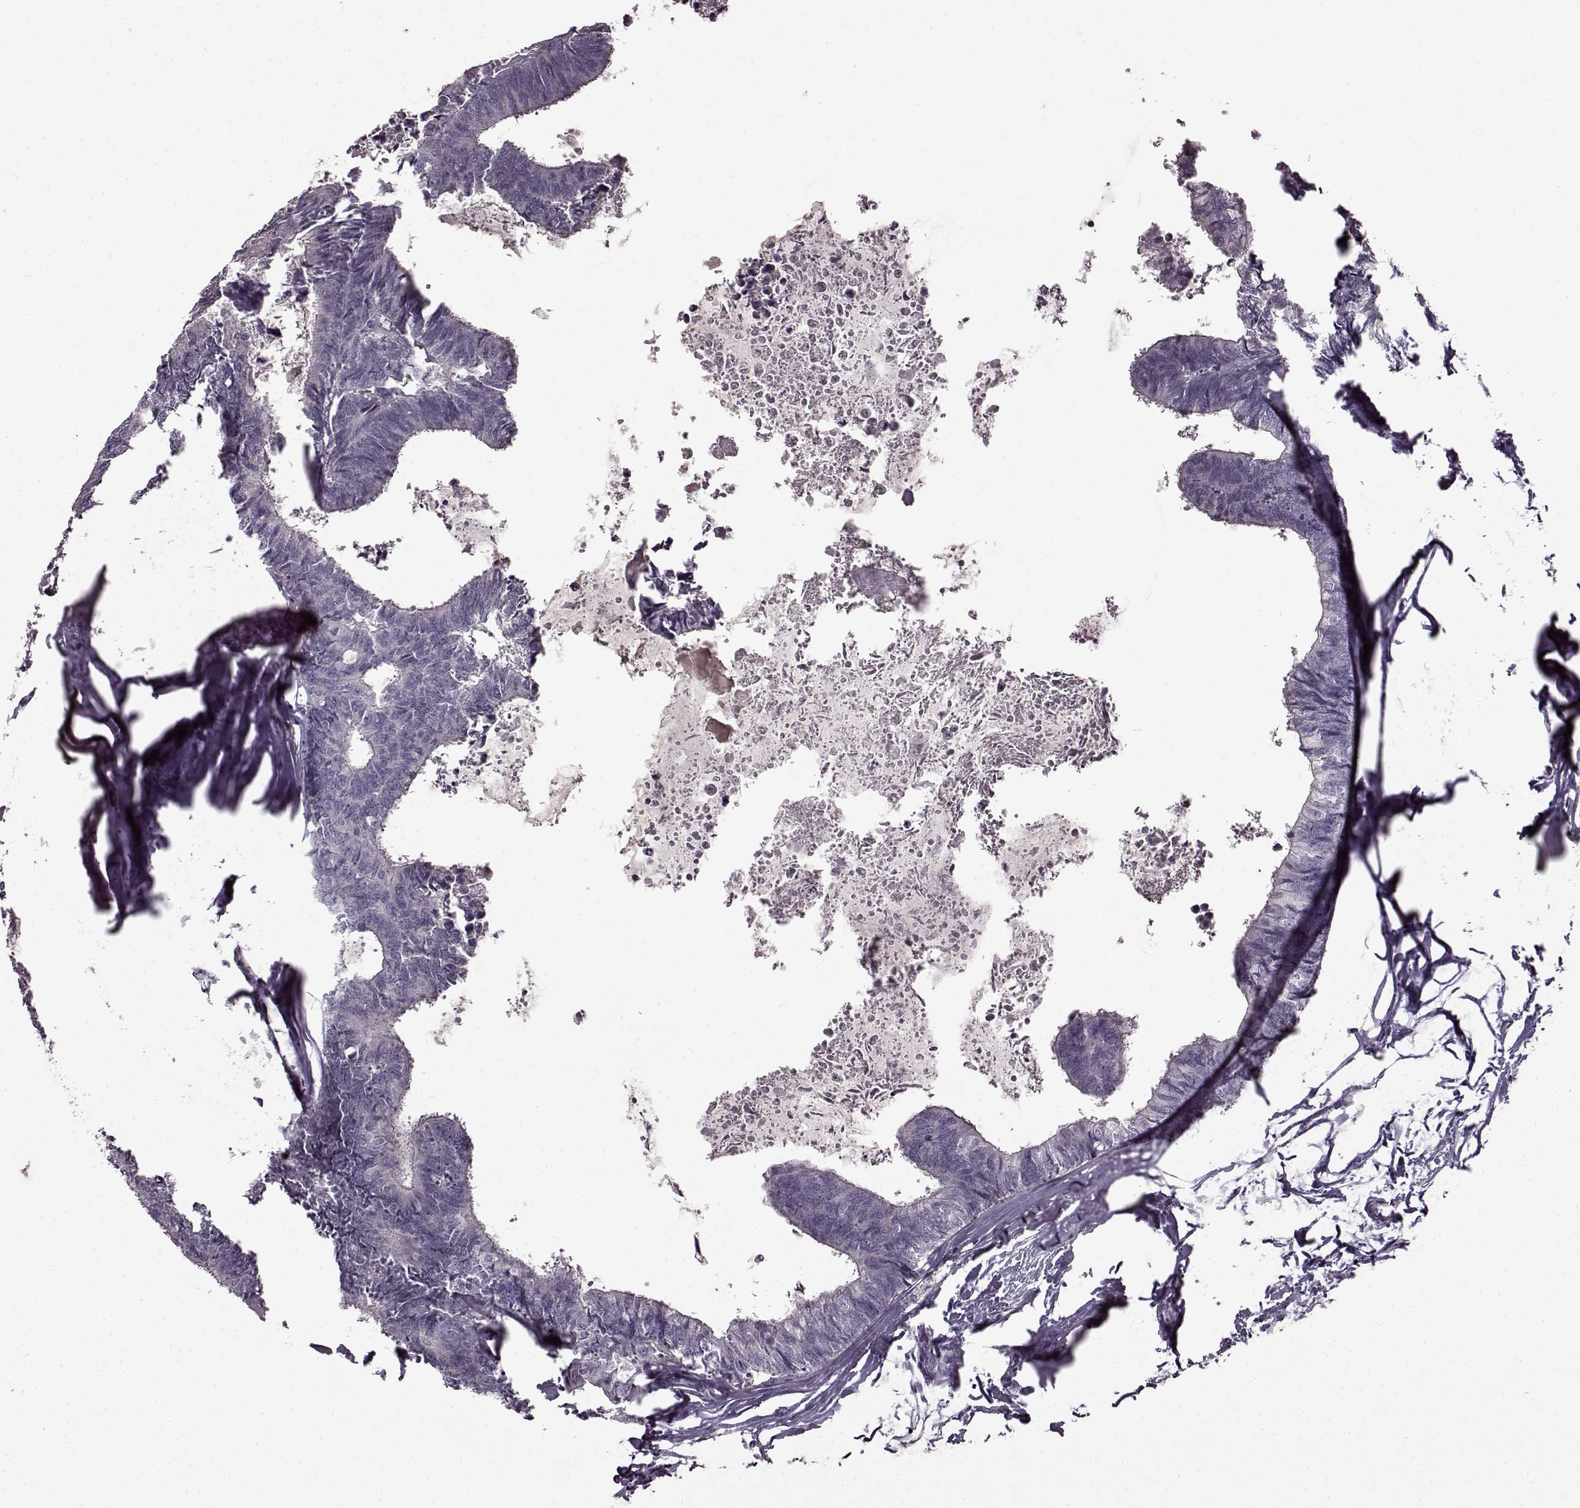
{"staining": {"intensity": "weak", "quantity": "<25%", "location": "cytoplasmic/membranous"}, "tissue": "colorectal cancer", "cell_type": "Tumor cells", "image_type": "cancer", "snomed": [{"axis": "morphology", "description": "Adenocarcinoma, NOS"}, {"axis": "topography", "description": "Colon"}, {"axis": "topography", "description": "Rectum"}], "caption": "Photomicrograph shows no significant protein positivity in tumor cells of colorectal cancer (adenocarcinoma). (Stains: DAB IHC with hematoxylin counter stain, Microscopy: brightfield microscopy at high magnification).", "gene": "CNGA3", "patient": {"sex": "male", "age": 57}}